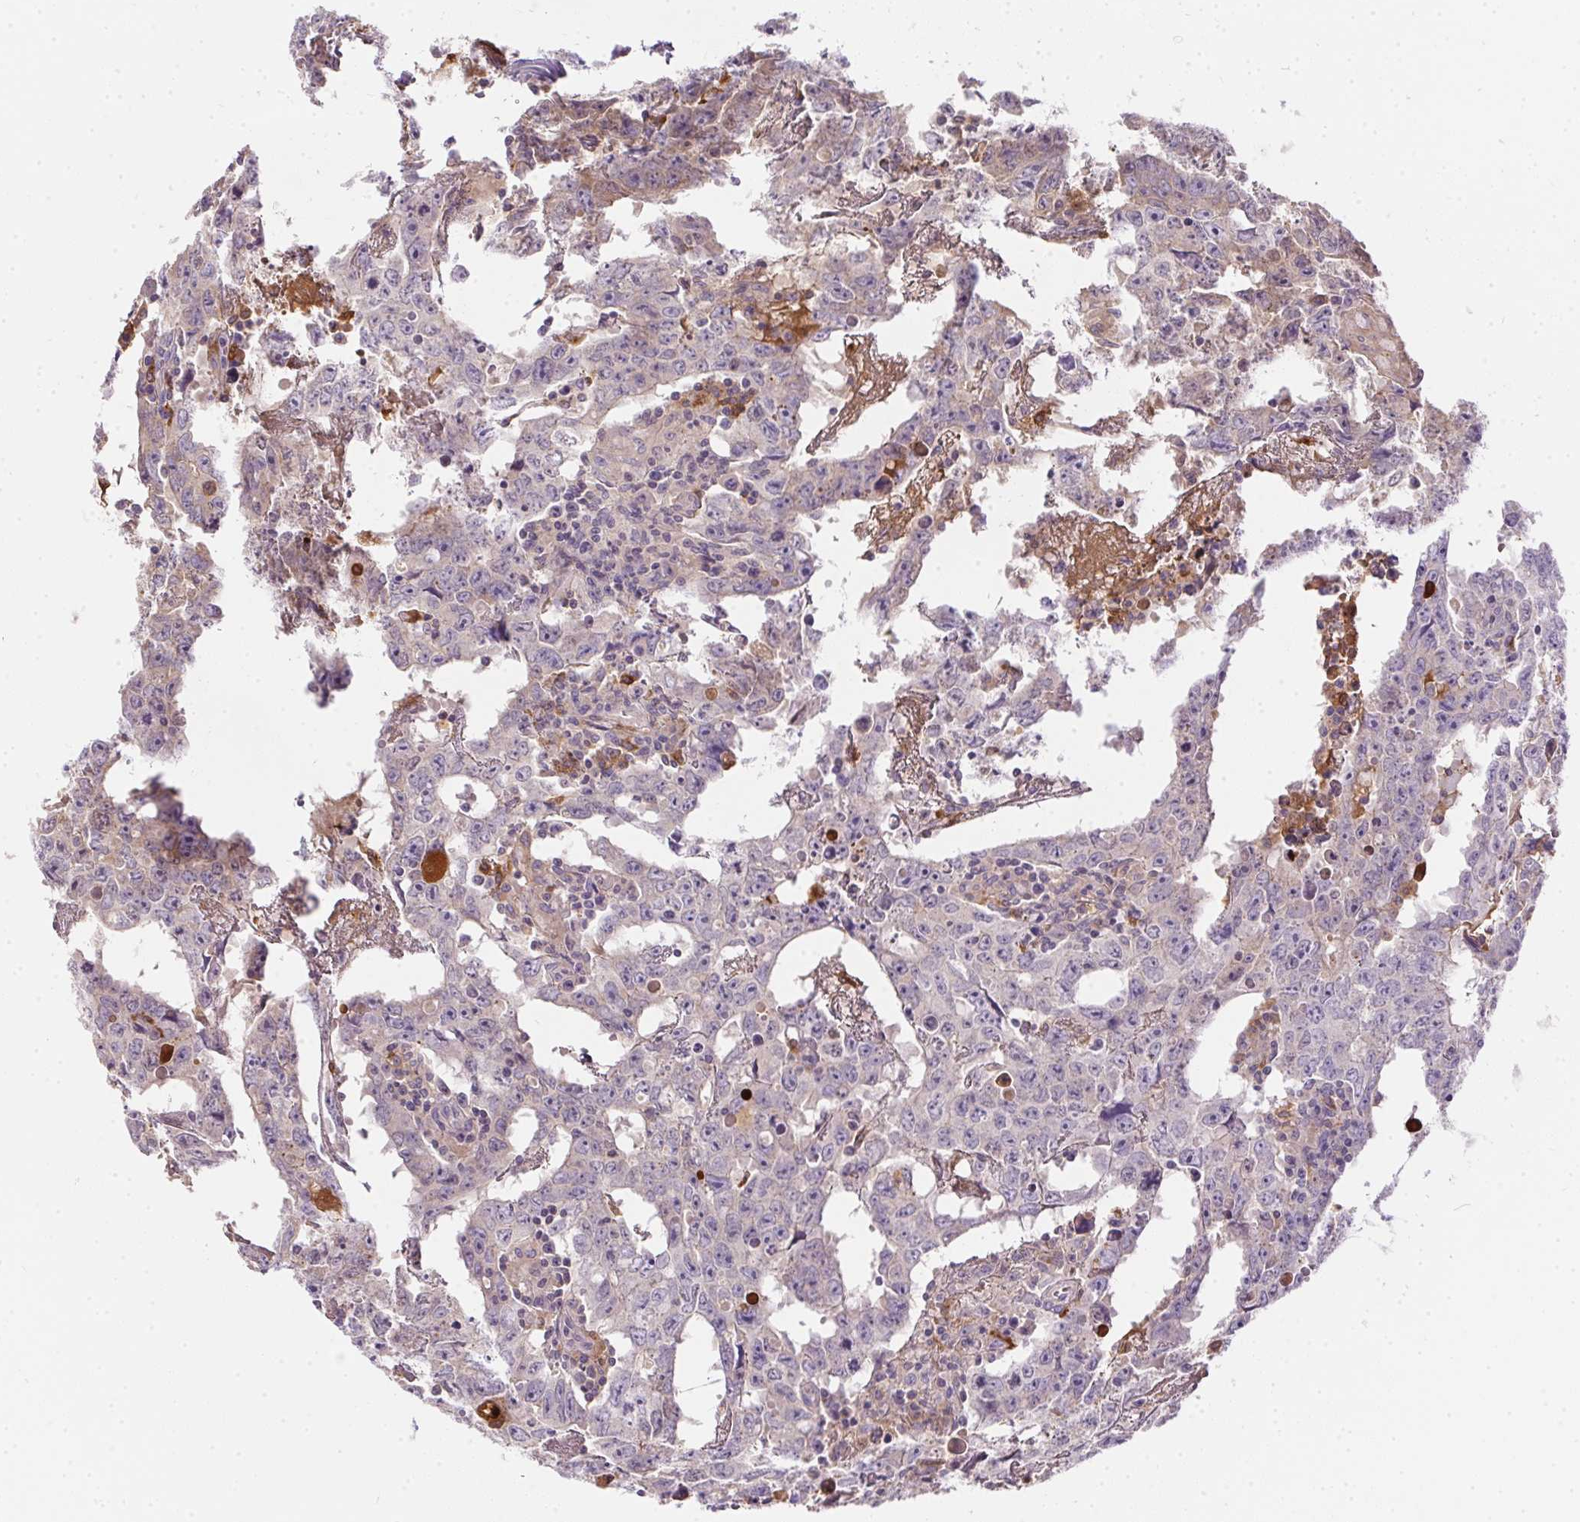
{"staining": {"intensity": "negative", "quantity": "none", "location": "none"}, "tissue": "testis cancer", "cell_type": "Tumor cells", "image_type": "cancer", "snomed": [{"axis": "morphology", "description": "Carcinoma, Embryonal, NOS"}, {"axis": "topography", "description": "Testis"}], "caption": "DAB immunohistochemical staining of embryonal carcinoma (testis) exhibits no significant positivity in tumor cells.", "gene": "ORM1", "patient": {"sex": "male", "age": 22}}